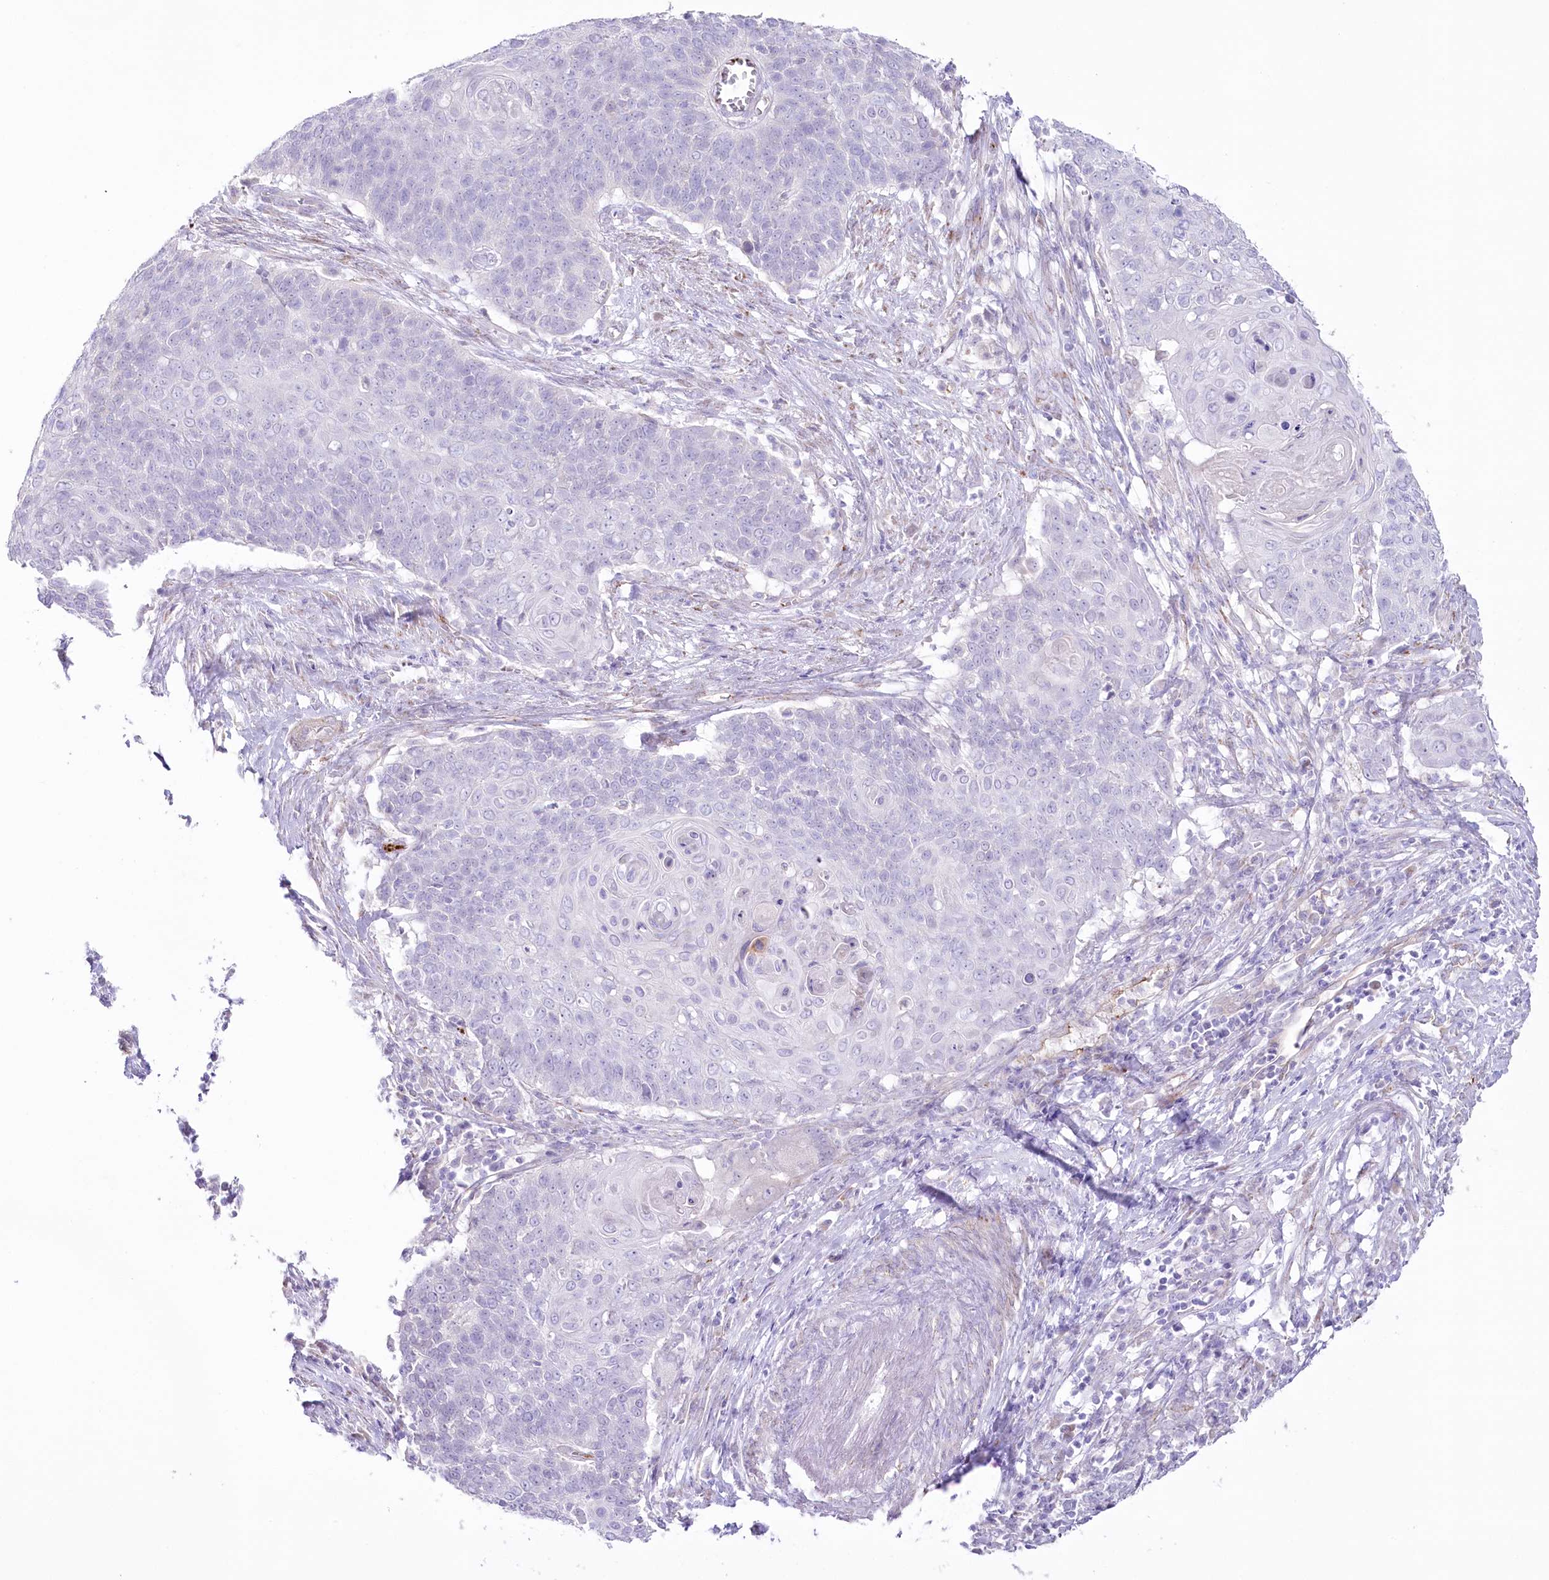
{"staining": {"intensity": "negative", "quantity": "none", "location": "none"}, "tissue": "cervical cancer", "cell_type": "Tumor cells", "image_type": "cancer", "snomed": [{"axis": "morphology", "description": "Squamous cell carcinoma, NOS"}, {"axis": "topography", "description": "Cervix"}], "caption": "This is an immunohistochemistry (IHC) image of human squamous cell carcinoma (cervical). There is no positivity in tumor cells.", "gene": "SLC39A10", "patient": {"sex": "female", "age": 39}}